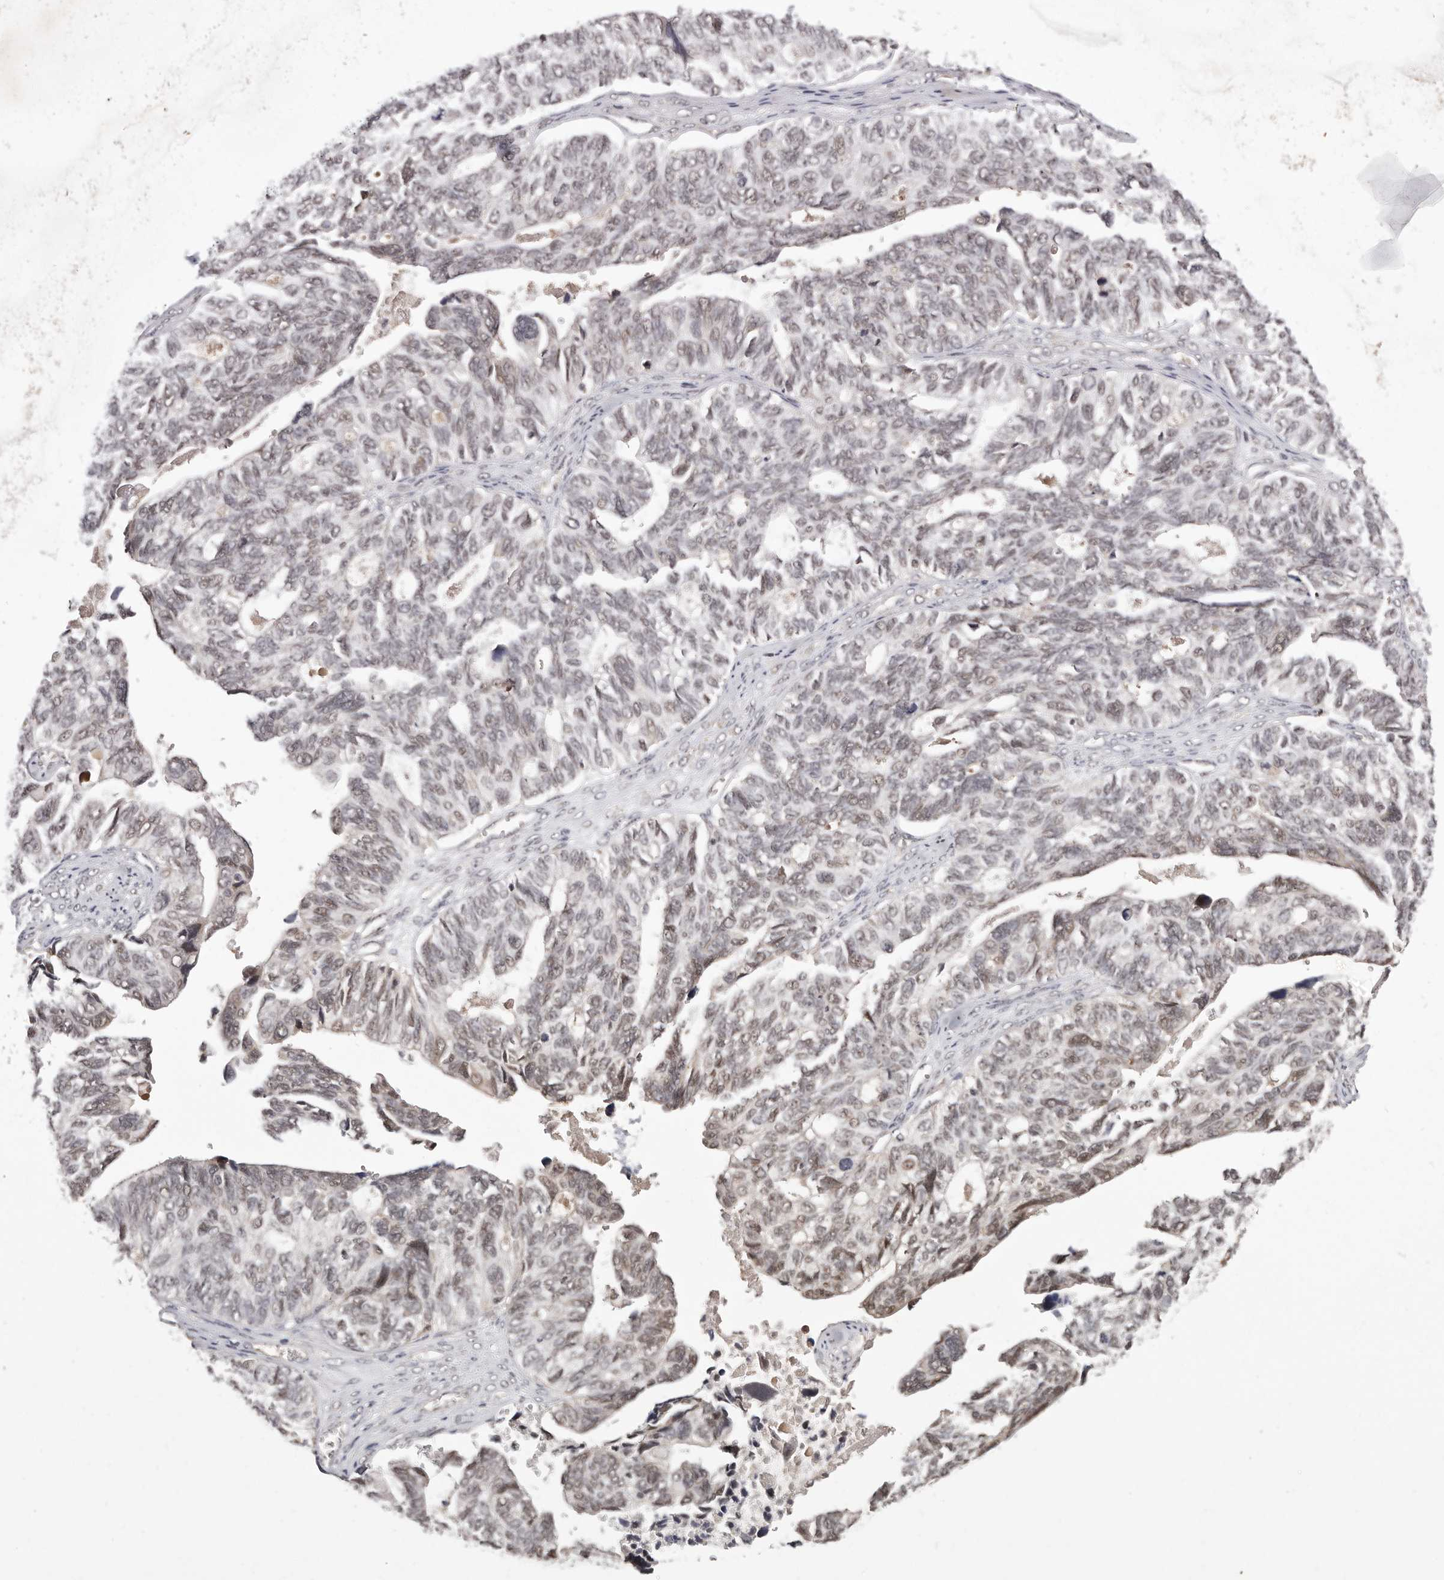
{"staining": {"intensity": "weak", "quantity": "25%-75%", "location": "nuclear"}, "tissue": "ovarian cancer", "cell_type": "Tumor cells", "image_type": "cancer", "snomed": [{"axis": "morphology", "description": "Cystadenocarcinoma, serous, NOS"}, {"axis": "topography", "description": "Ovary"}], "caption": "A brown stain shows weak nuclear positivity of a protein in human ovarian cancer tumor cells.", "gene": "MED8", "patient": {"sex": "female", "age": 79}}